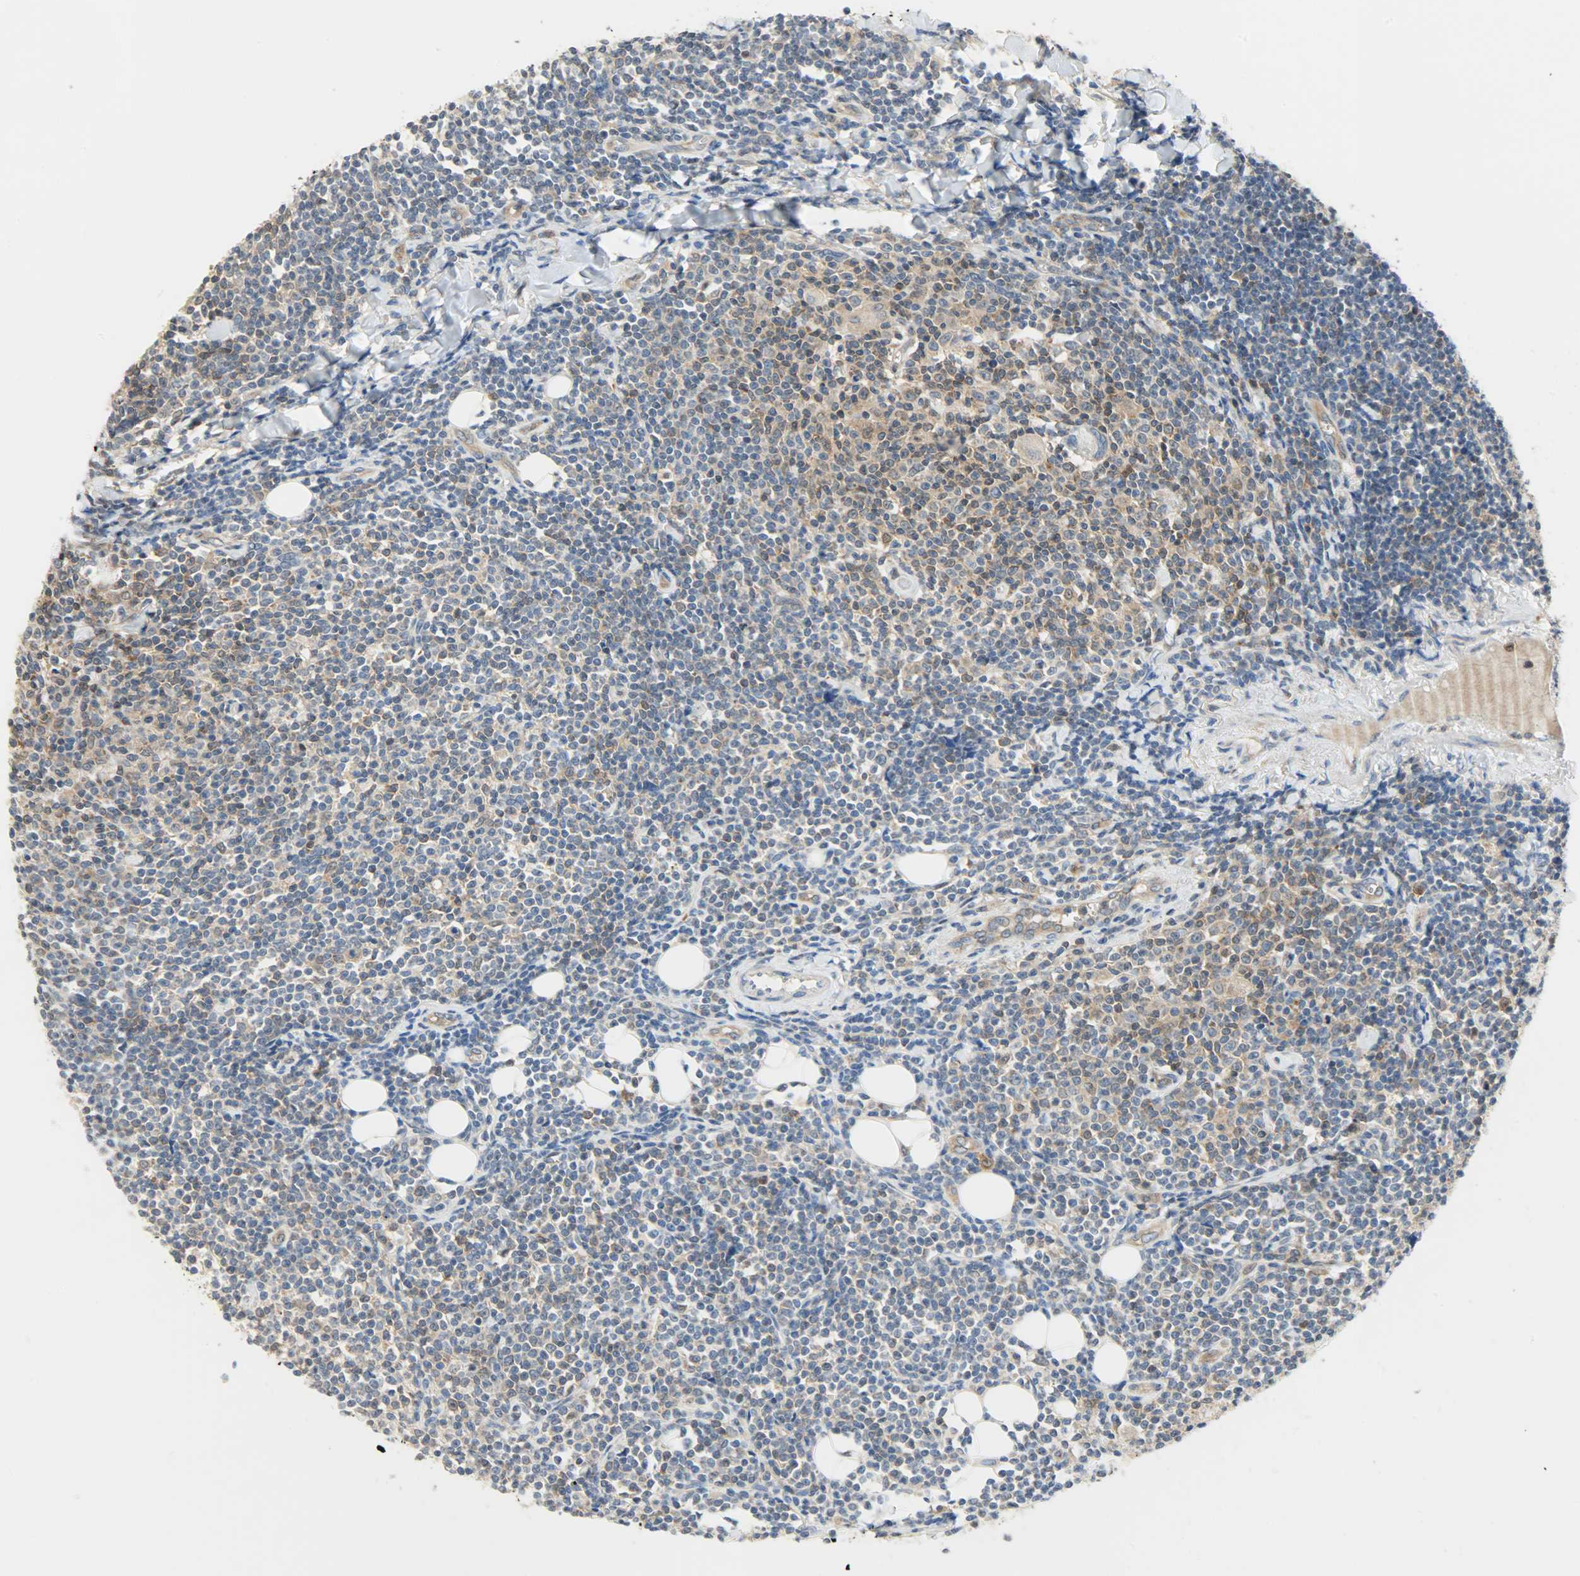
{"staining": {"intensity": "weak", "quantity": "25%-75%", "location": "cytoplasmic/membranous"}, "tissue": "lymphoma", "cell_type": "Tumor cells", "image_type": "cancer", "snomed": [{"axis": "morphology", "description": "Malignant lymphoma, non-Hodgkin's type, Low grade"}, {"axis": "topography", "description": "Soft tissue"}], "caption": "Immunohistochemical staining of lymphoma exhibits low levels of weak cytoplasmic/membranous protein expression in about 25%-75% of tumor cells.", "gene": "TRIM21", "patient": {"sex": "male", "age": 92}}